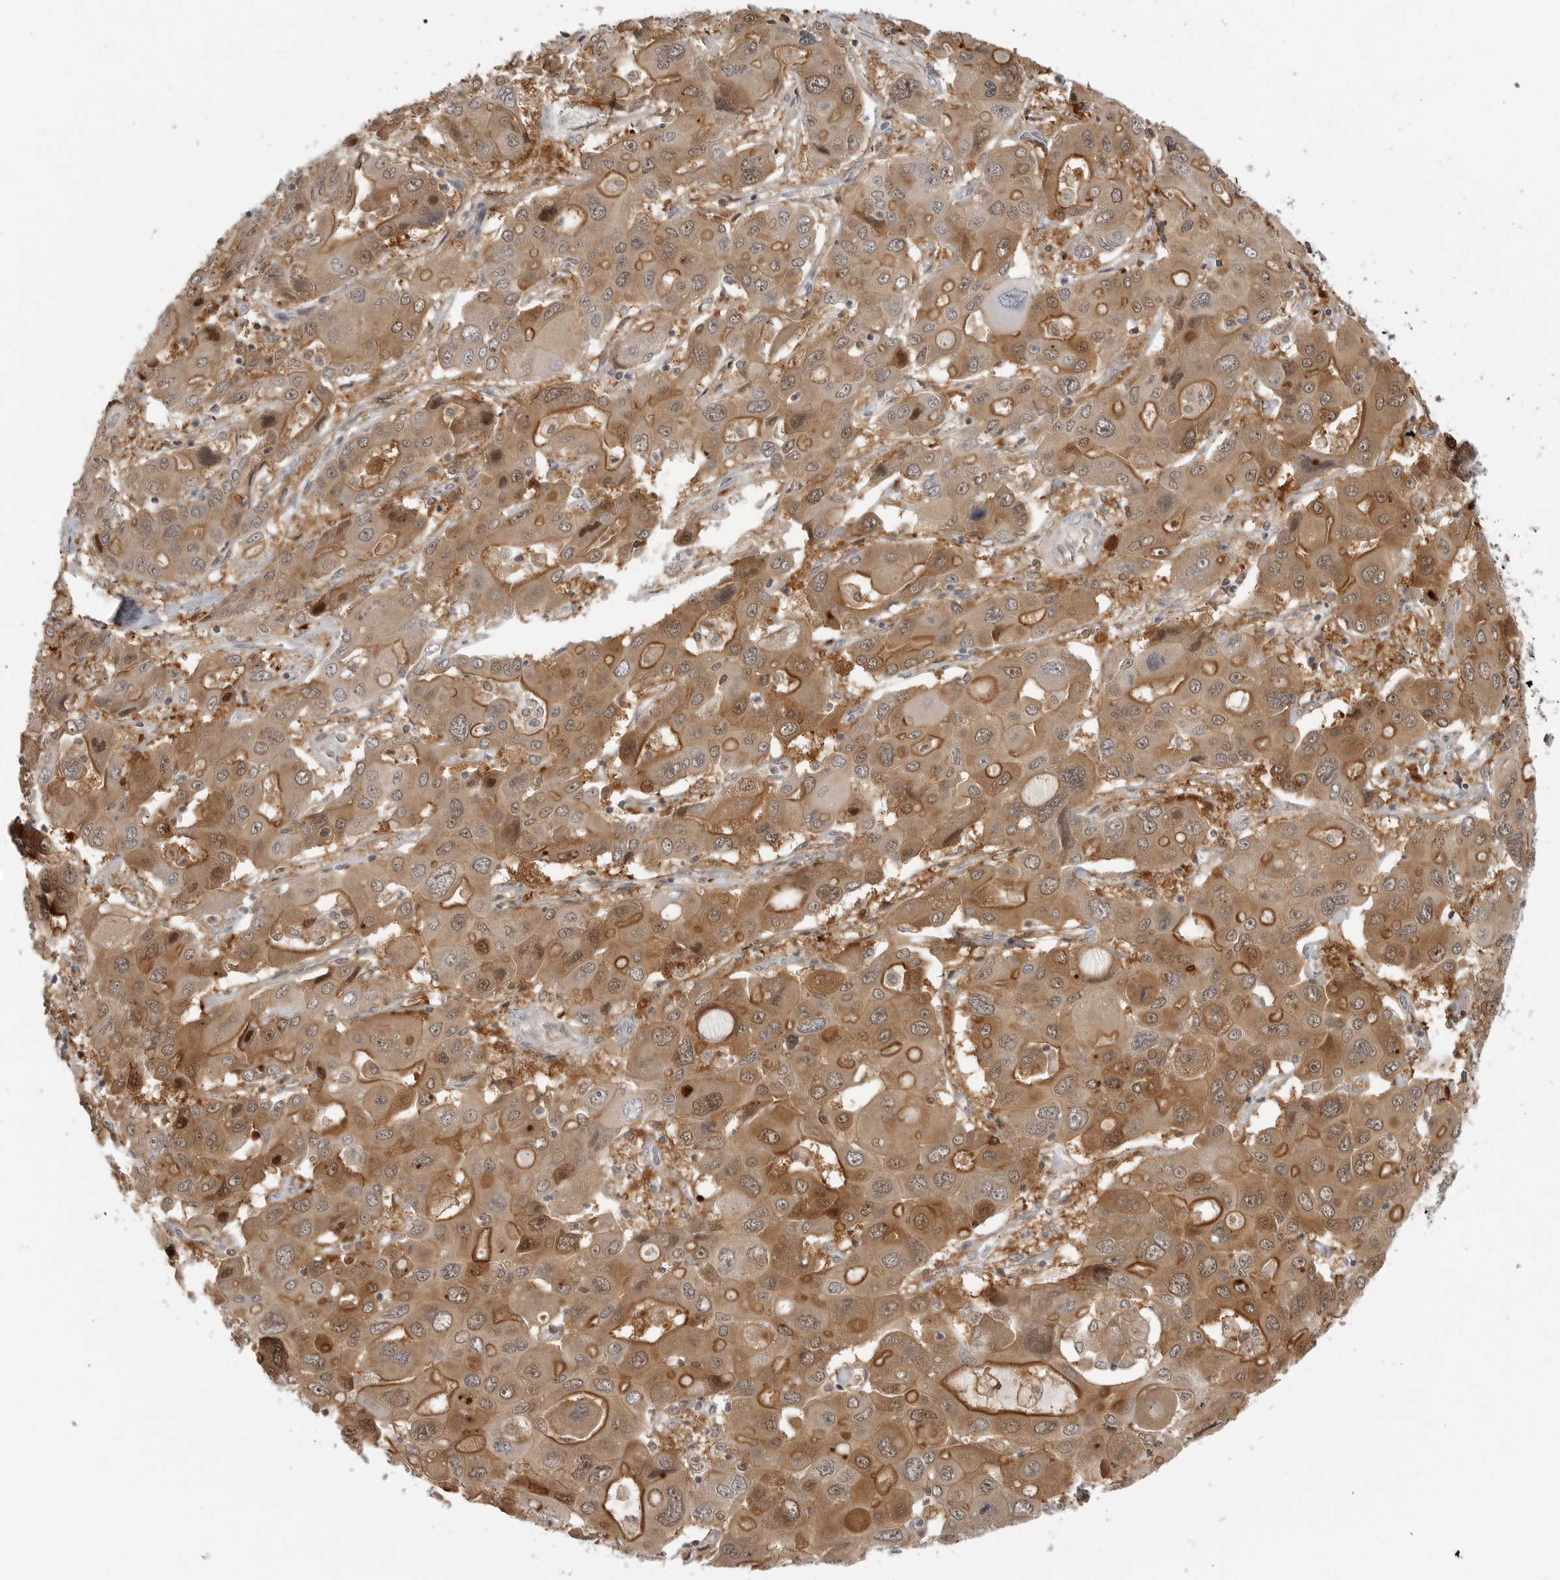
{"staining": {"intensity": "moderate", "quantity": ">75%", "location": "cytoplasmic/membranous,nuclear"}, "tissue": "liver cancer", "cell_type": "Tumor cells", "image_type": "cancer", "snomed": [{"axis": "morphology", "description": "Cholangiocarcinoma"}, {"axis": "topography", "description": "Liver"}], "caption": "Protein expression by immunohistochemistry (IHC) reveals moderate cytoplasmic/membranous and nuclear expression in about >75% of tumor cells in liver cholangiocarcinoma. (Brightfield microscopy of DAB IHC at high magnification).", "gene": "CTIF", "patient": {"sex": "male", "age": 67}}